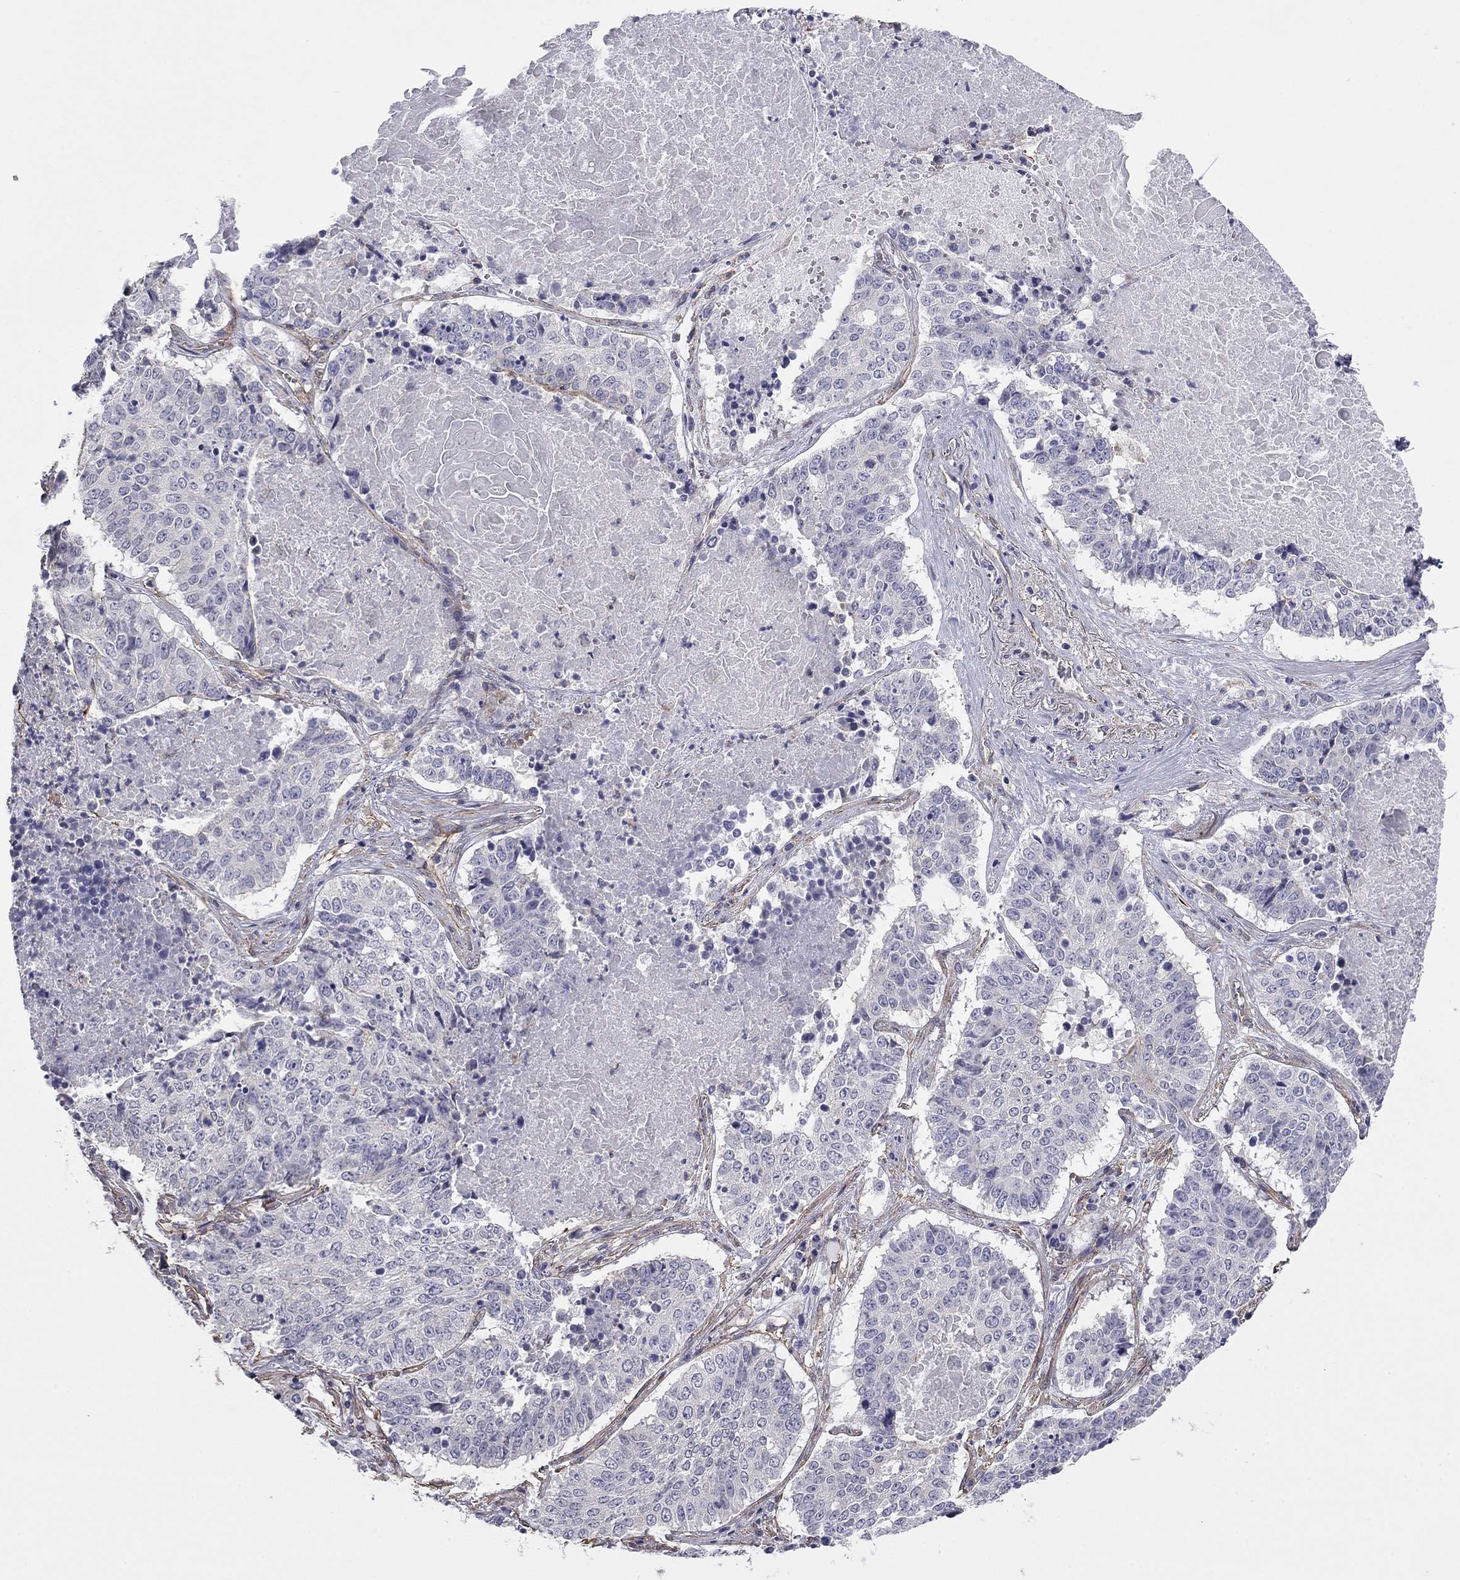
{"staining": {"intensity": "negative", "quantity": "none", "location": "none"}, "tissue": "lung cancer", "cell_type": "Tumor cells", "image_type": "cancer", "snomed": [{"axis": "morphology", "description": "Squamous cell carcinoma, NOS"}, {"axis": "topography", "description": "Lung"}], "caption": "High power microscopy micrograph of an immunohistochemistry (IHC) micrograph of squamous cell carcinoma (lung), revealing no significant expression in tumor cells.", "gene": "TCHH", "patient": {"sex": "male", "age": 64}}